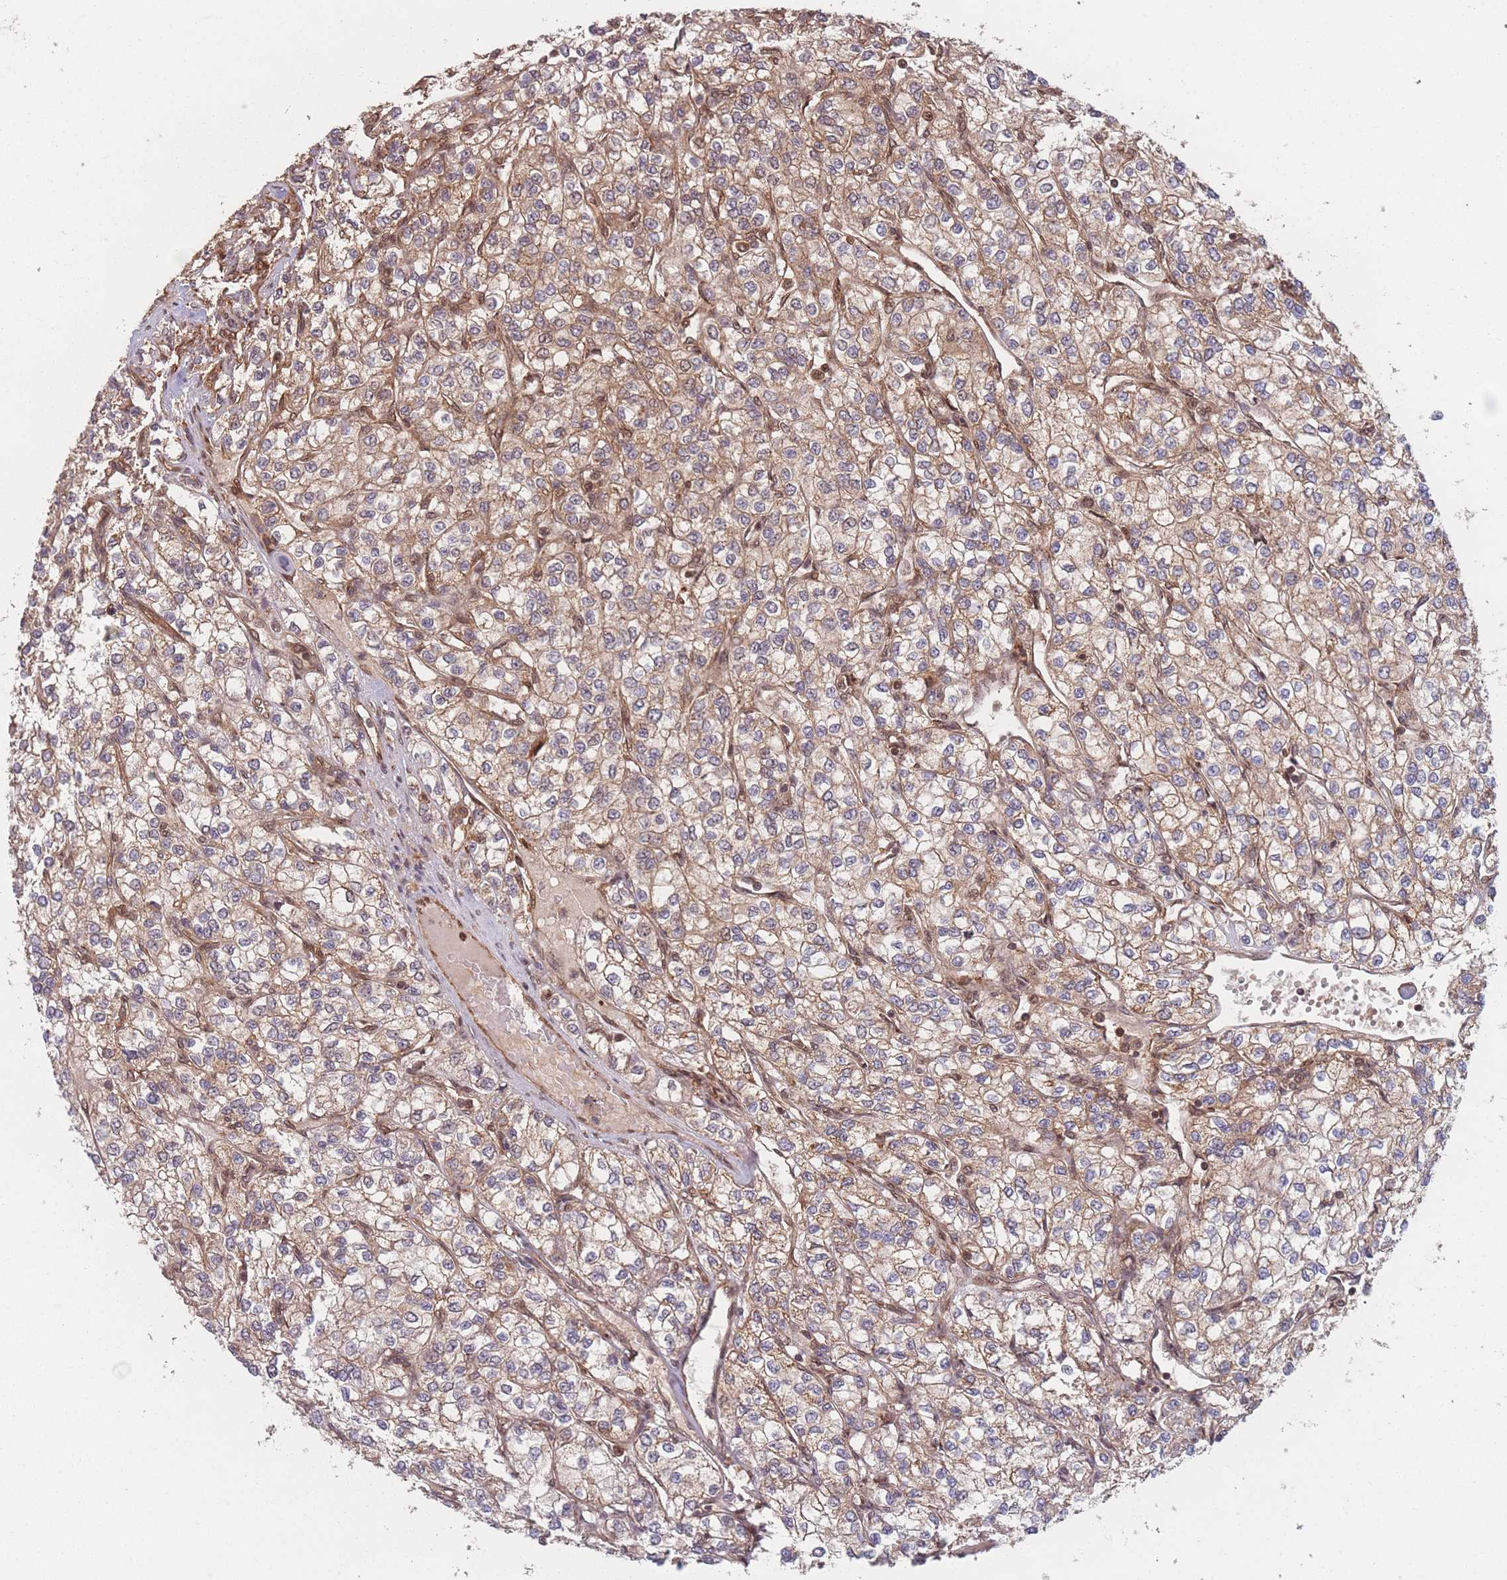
{"staining": {"intensity": "weak", "quantity": ">75%", "location": "cytoplasmic/membranous"}, "tissue": "renal cancer", "cell_type": "Tumor cells", "image_type": "cancer", "snomed": [{"axis": "morphology", "description": "Adenocarcinoma, NOS"}, {"axis": "topography", "description": "Kidney"}], "caption": "Renal adenocarcinoma tissue reveals weak cytoplasmic/membranous positivity in about >75% of tumor cells, visualized by immunohistochemistry.", "gene": "PODXL2", "patient": {"sex": "male", "age": 80}}